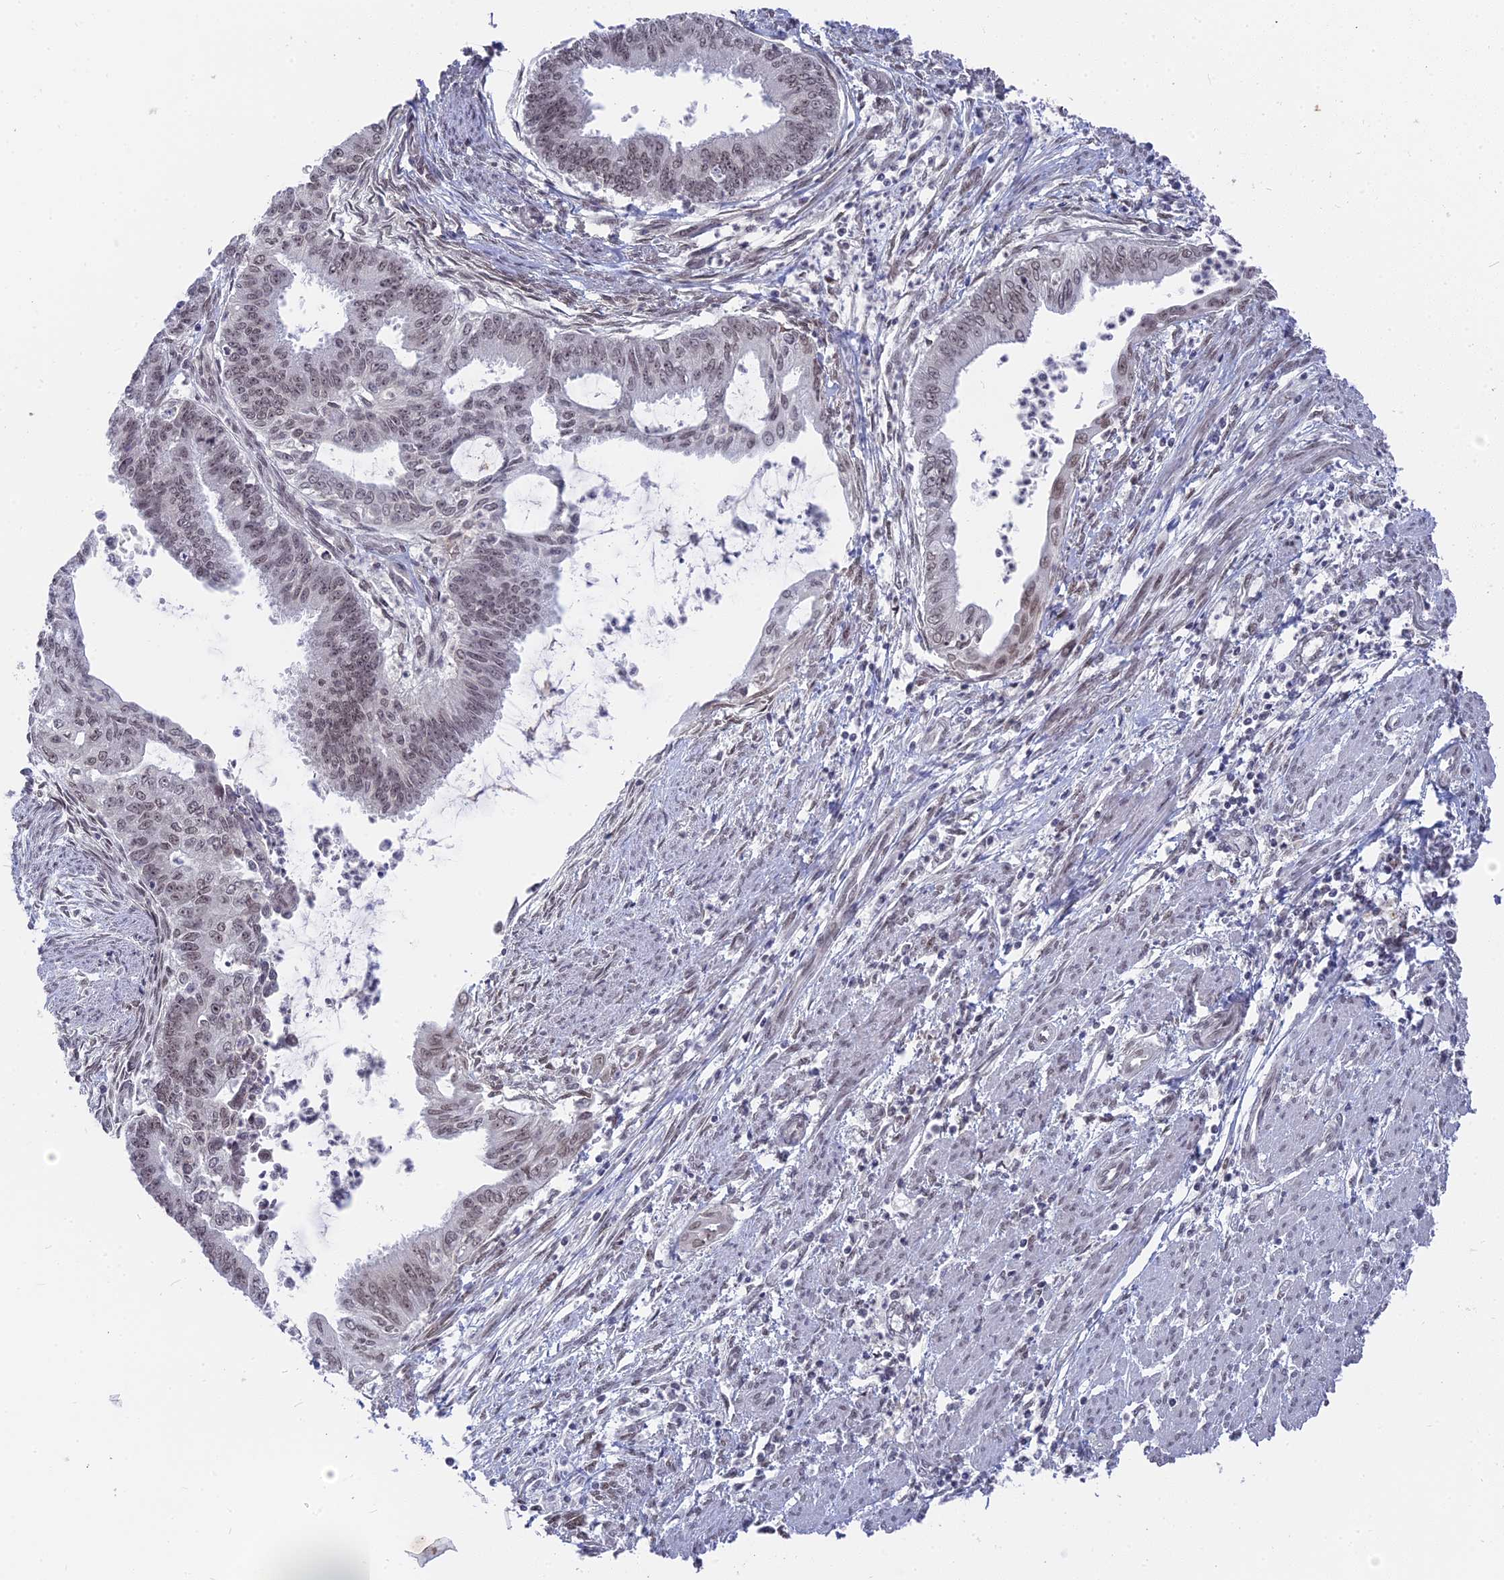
{"staining": {"intensity": "weak", "quantity": "25%-75%", "location": "nuclear"}, "tissue": "endometrial cancer", "cell_type": "Tumor cells", "image_type": "cancer", "snomed": [{"axis": "morphology", "description": "Adenocarcinoma, NOS"}, {"axis": "topography", "description": "Endometrium"}], "caption": "Protein staining of endometrial cancer tissue displays weak nuclear positivity in approximately 25%-75% of tumor cells.", "gene": "NR1H3", "patient": {"sex": "female", "age": 73}}